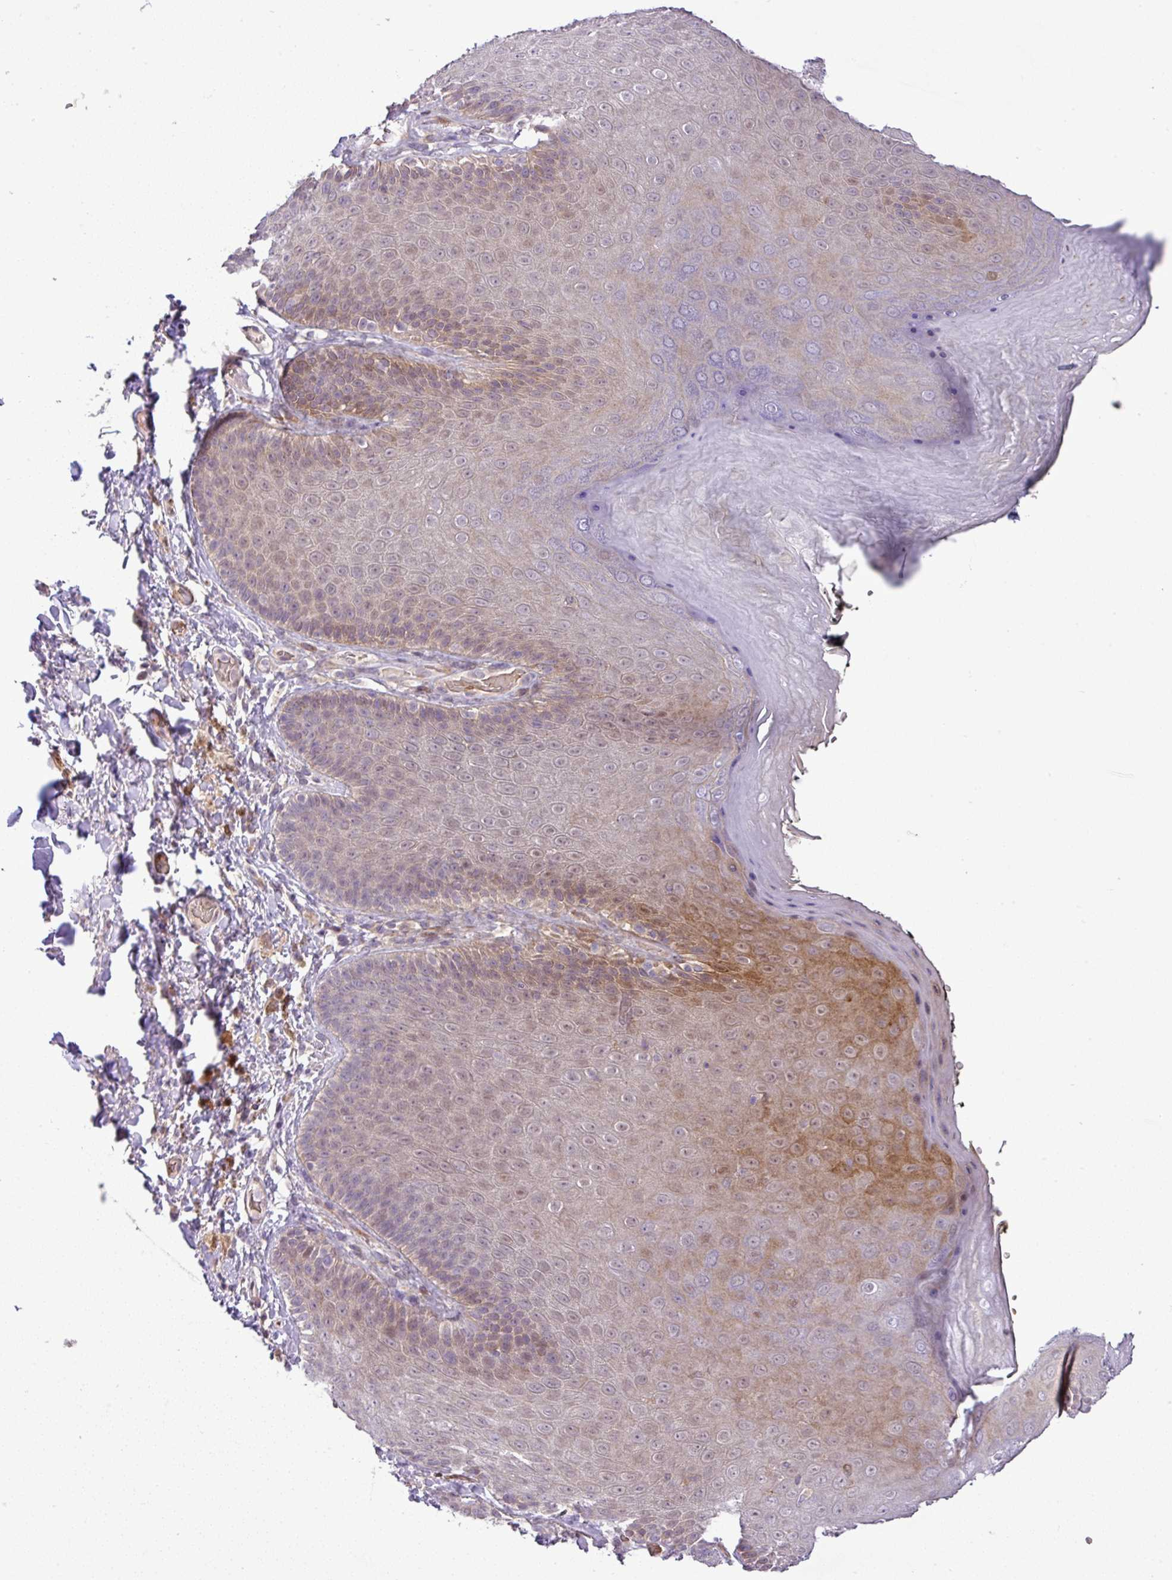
{"staining": {"intensity": "moderate", "quantity": "25%-75%", "location": "cytoplasmic/membranous,nuclear"}, "tissue": "skin", "cell_type": "Epidermal cells", "image_type": "normal", "snomed": [{"axis": "morphology", "description": "Normal tissue, NOS"}, {"axis": "topography", "description": "Anal"}, {"axis": "topography", "description": "Peripheral nerve tissue"}], "caption": "Normal skin displays moderate cytoplasmic/membranous,nuclear positivity in approximately 25%-75% of epidermal cells.", "gene": "NBEAL2", "patient": {"sex": "male", "age": 53}}